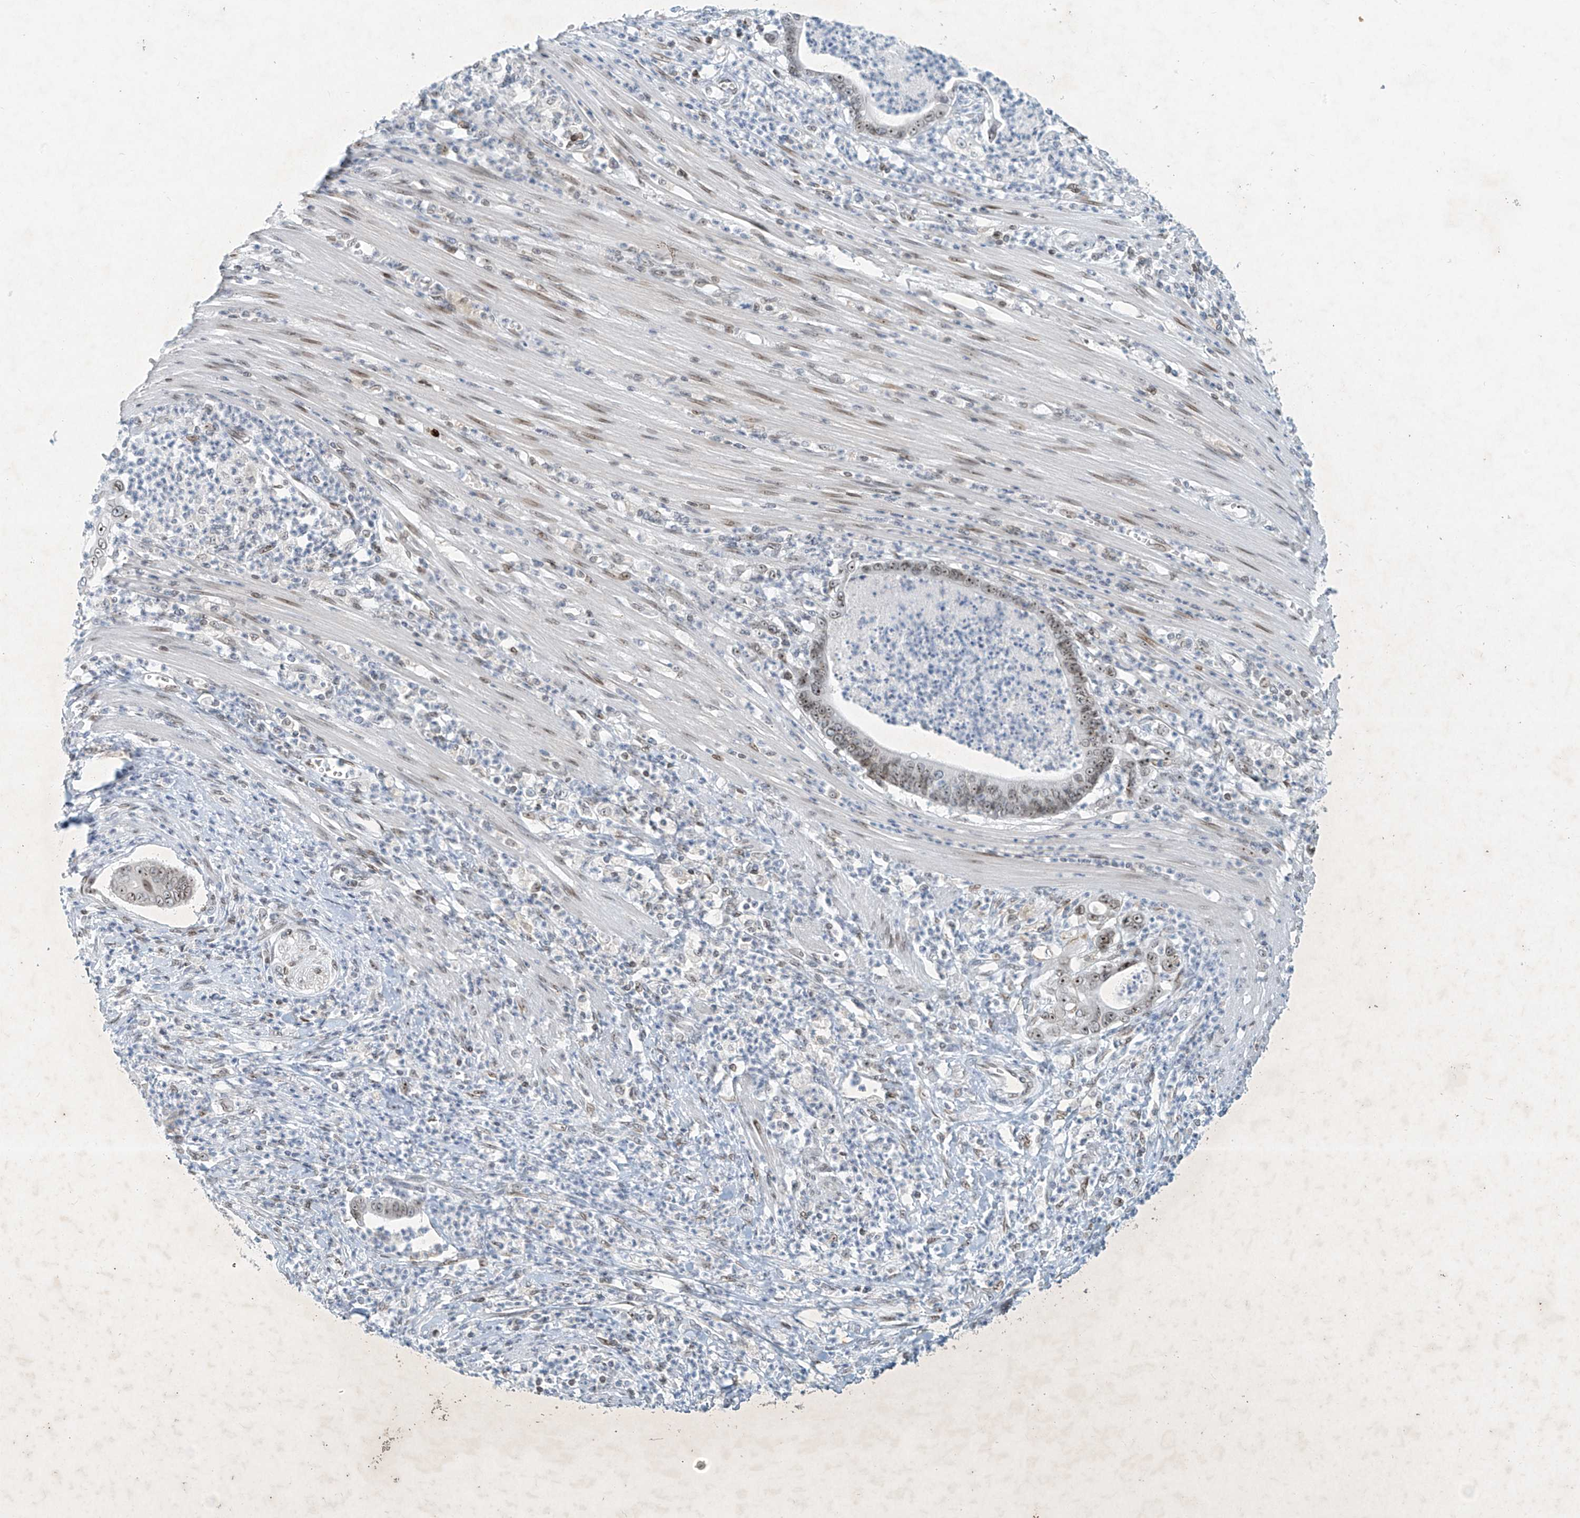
{"staining": {"intensity": "moderate", "quantity": "25%-75%", "location": "nuclear"}, "tissue": "pancreatic cancer", "cell_type": "Tumor cells", "image_type": "cancer", "snomed": [{"axis": "morphology", "description": "Adenocarcinoma, NOS"}, {"axis": "topography", "description": "Pancreas"}], "caption": "Brown immunohistochemical staining in human pancreatic cancer demonstrates moderate nuclear expression in about 25%-75% of tumor cells. Immunohistochemistry (ihc) stains the protein of interest in brown and the nuclei are stained blue.", "gene": "SAMD15", "patient": {"sex": "male", "age": 69}}